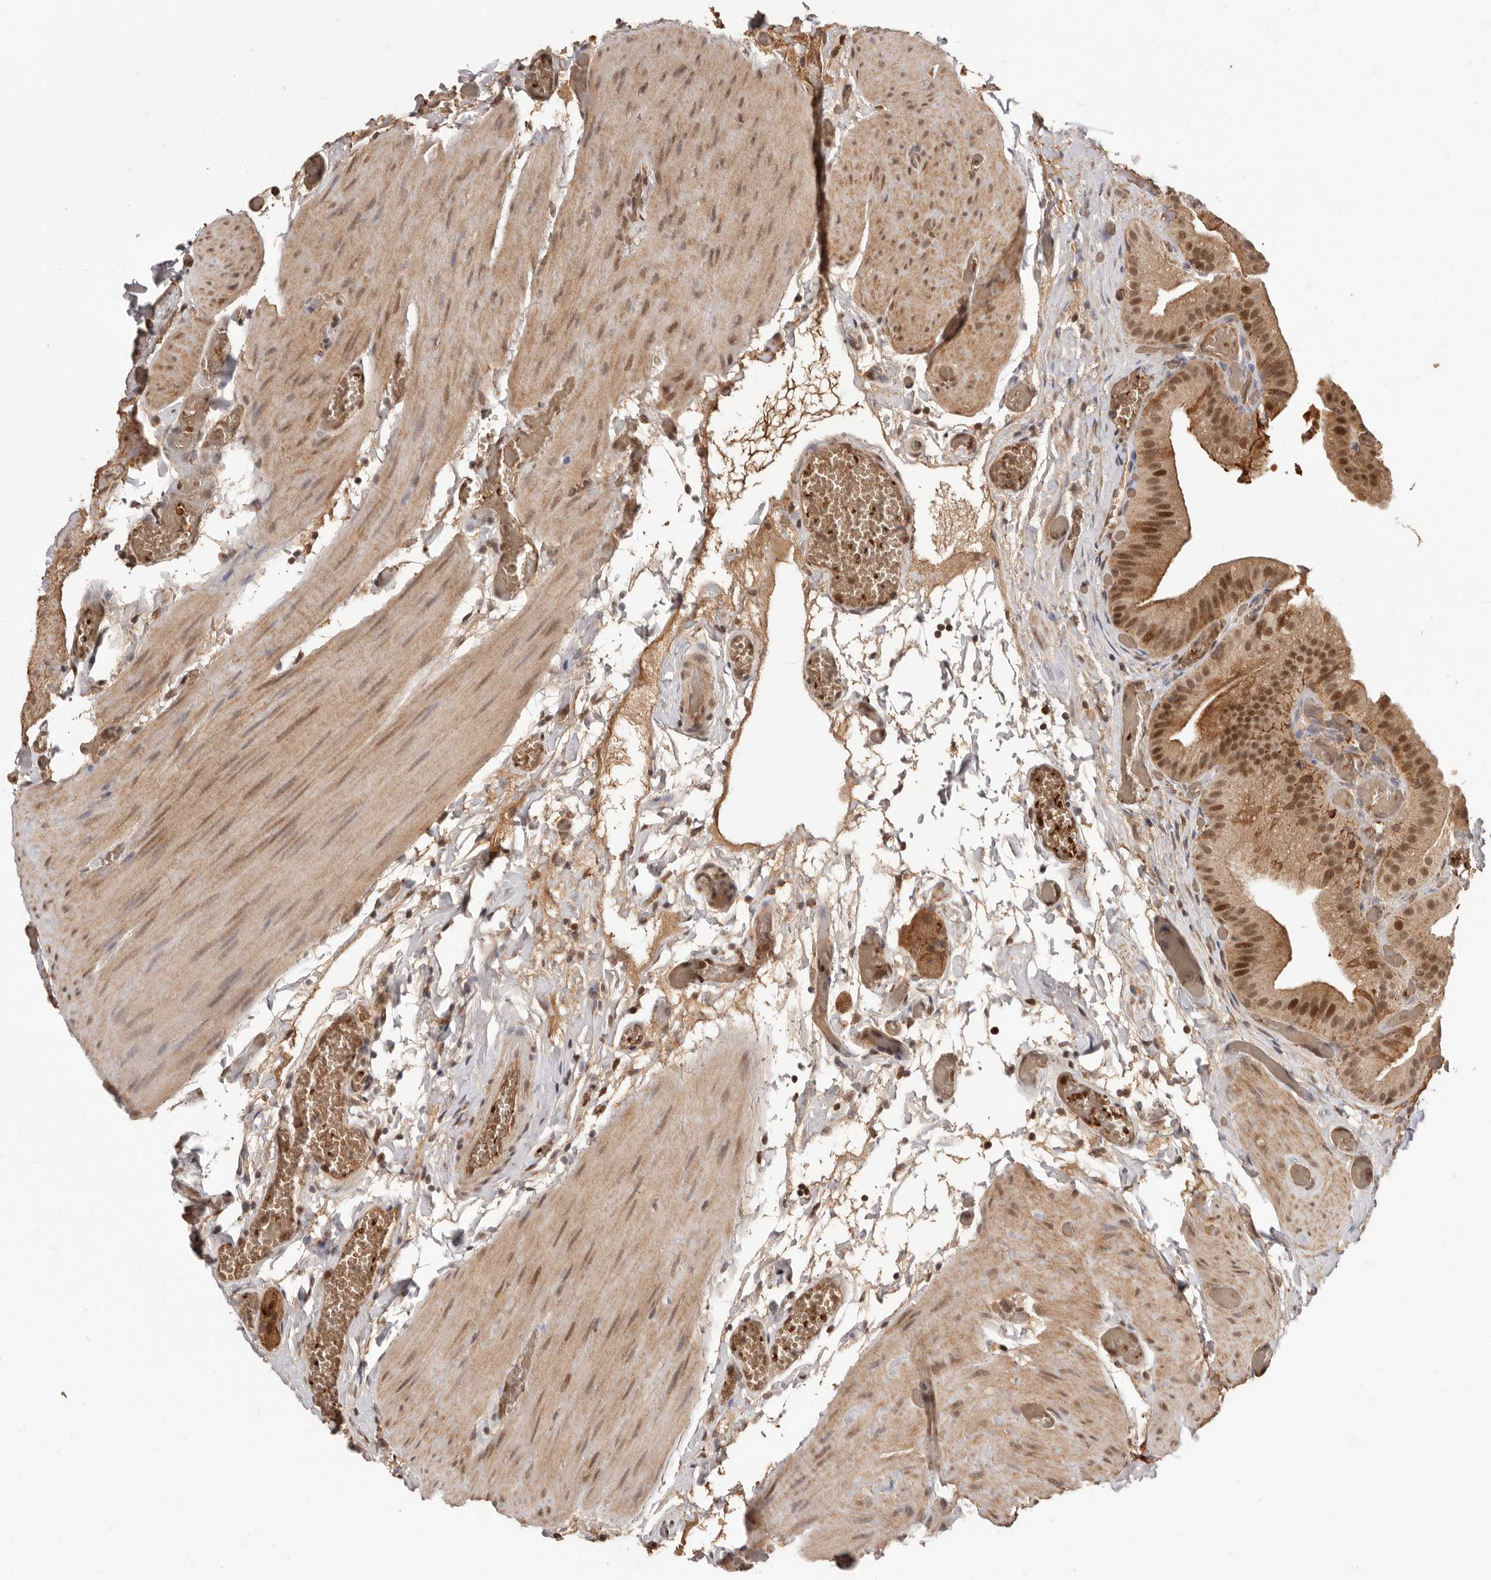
{"staining": {"intensity": "moderate", "quantity": ">75%", "location": "cytoplasmic/membranous,nuclear"}, "tissue": "gallbladder", "cell_type": "Glandular cells", "image_type": "normal", "snomed": [{"axis": "morphology", "description": "Normal tissue, NOS"}, {"axis": "topography", "description": "Gallbladder"}], "caption": "This histopathology image shows IHC staining of benign human gallbladder, with medium moderate cytoplasmic/membranous,nuclear staining in approximately >75% of glandular cells.", "gene": "NCOA3", "patient": {"sex": "female", "age": 64}}